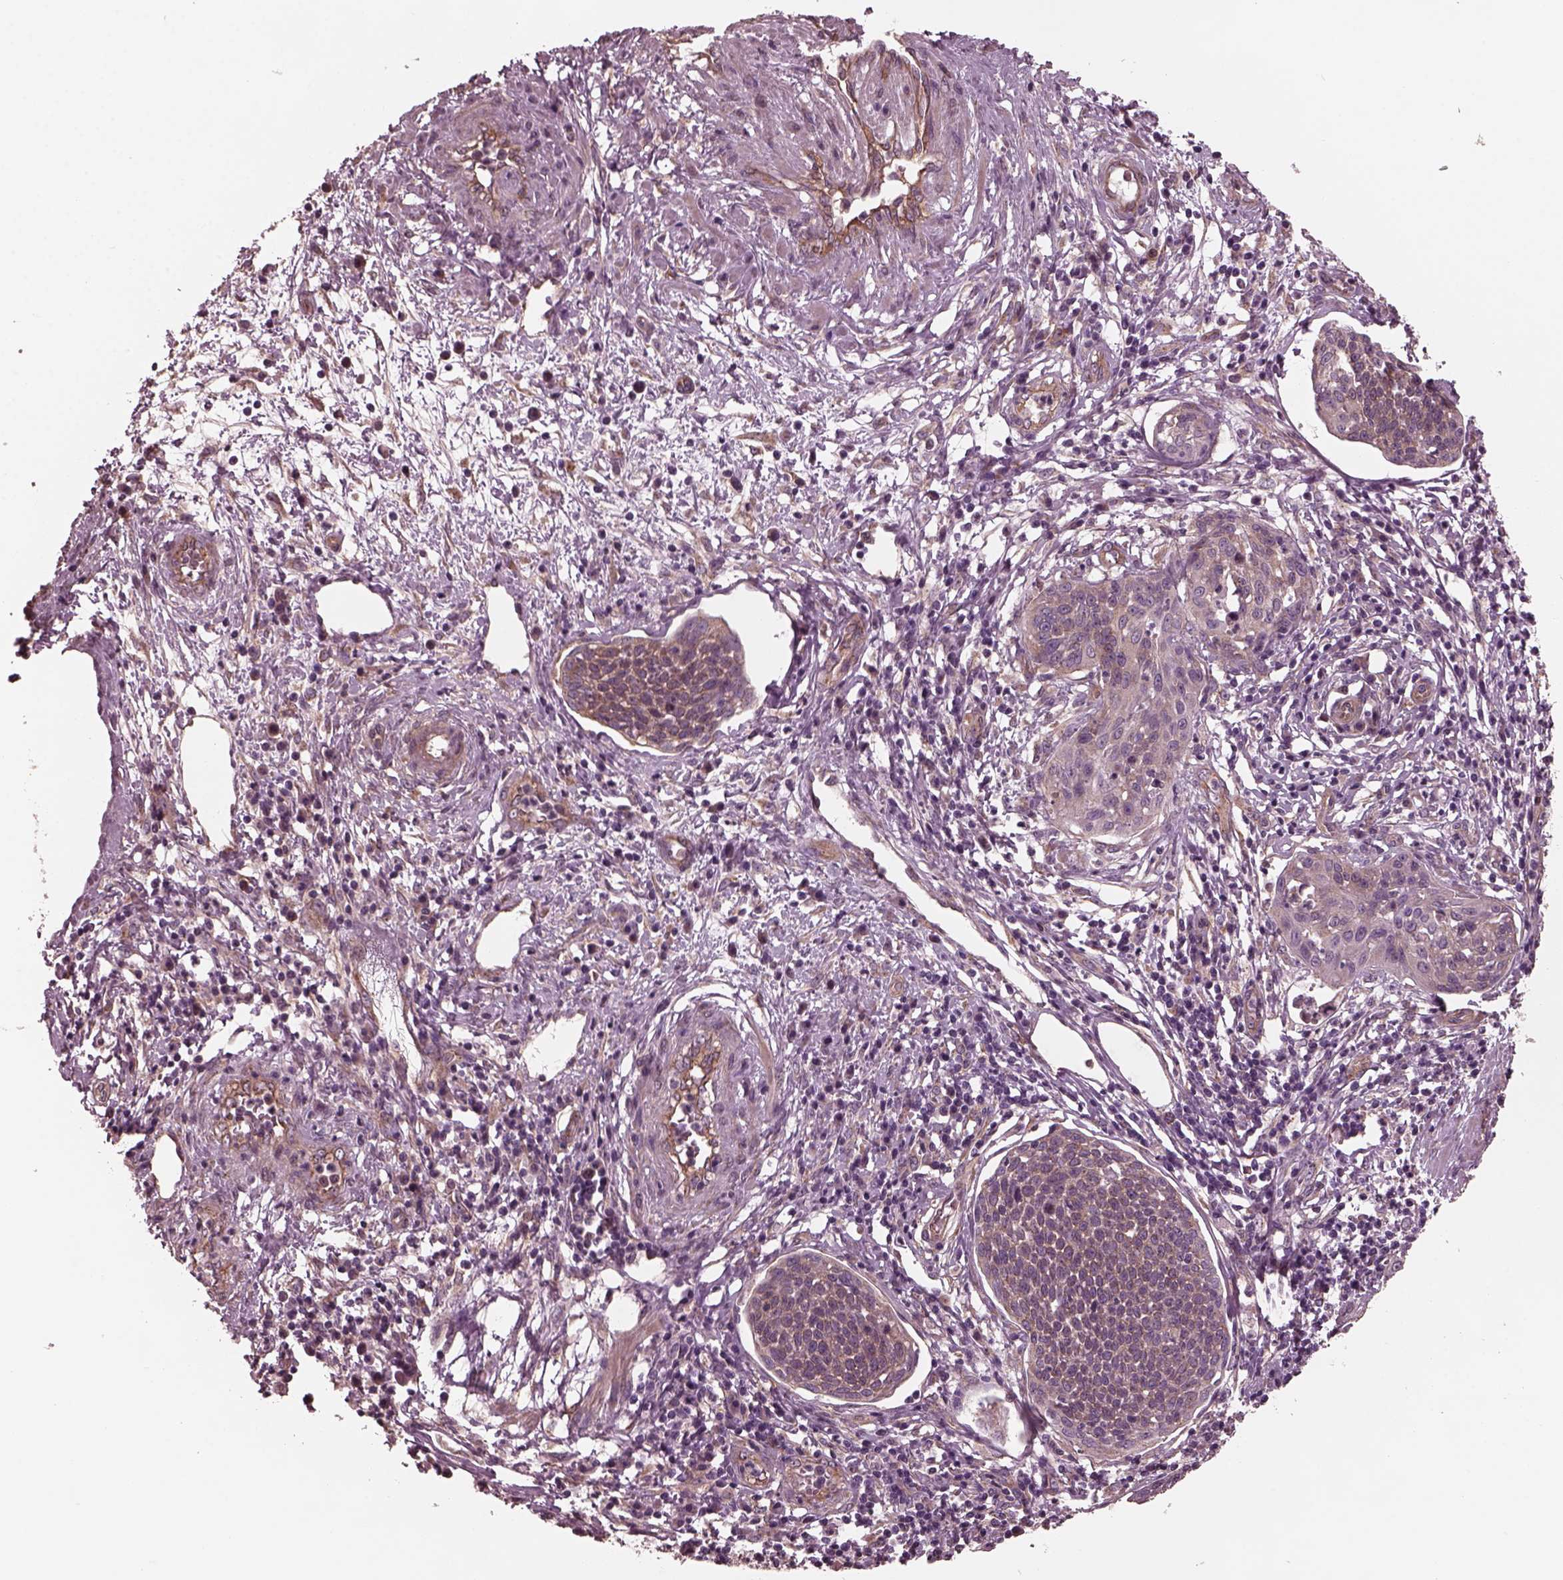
{"staining": {"intensity": "moderate", "quantity": "<25%", "location": "cytoplasmic/membranous"}, "tissue": "cervical cancer", "cell_type": "Tumor cells", "image_type": "cancer", "snomed": [{"axis": "morphology", "description": "Squamous cell carcinoma, NOS"}, {"axis": "topography", "description": "Cervix"}], "caption": "Brown immunohistochemical staining in squamous cell carcinoma (cervical) exhibits moderate cytoplasmic/membranous expression in approximately <25% of tumor cells.", "gene": "TUBG1", "patient": {"sex": "female", "age": 34}}